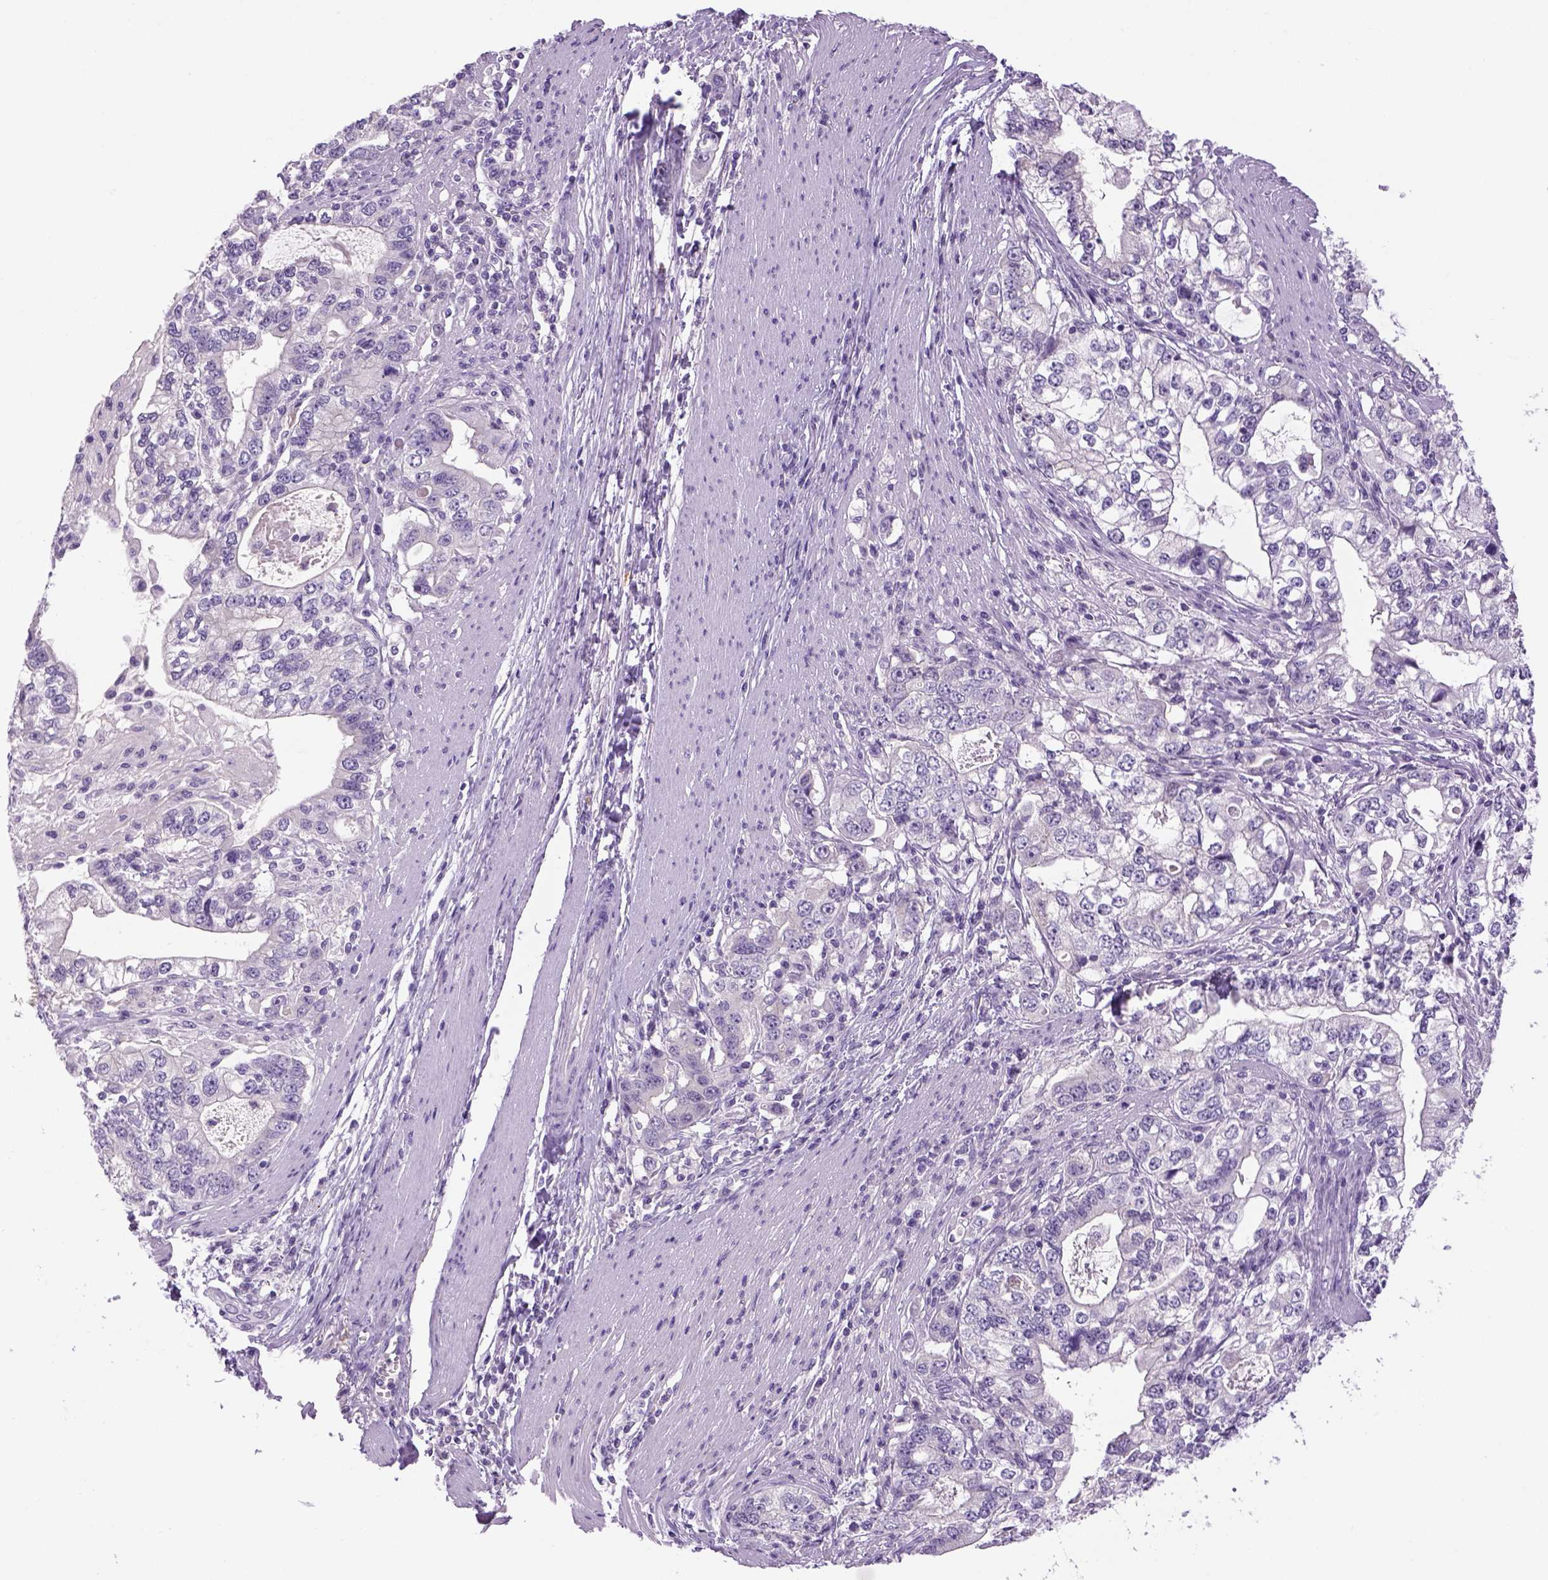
{"staining": {"intensity": "negative", "quantity": "none", "location": "none"}, "tissue": "stomach cancer", "cell_type": "Tumor cells", "image_type": "cancer", "snomed": [{"axis": "morphology", "description": "Adenocarcinoma, NOS"}, {"axis": "topography", "description": "Stomach, lower"}], "caption": "Stomach cancer was stained to show a protein in brown. There is no significant expression in tumor cells.", "gene": "DBH", "patient": {"sex": "female", "age": 72}}